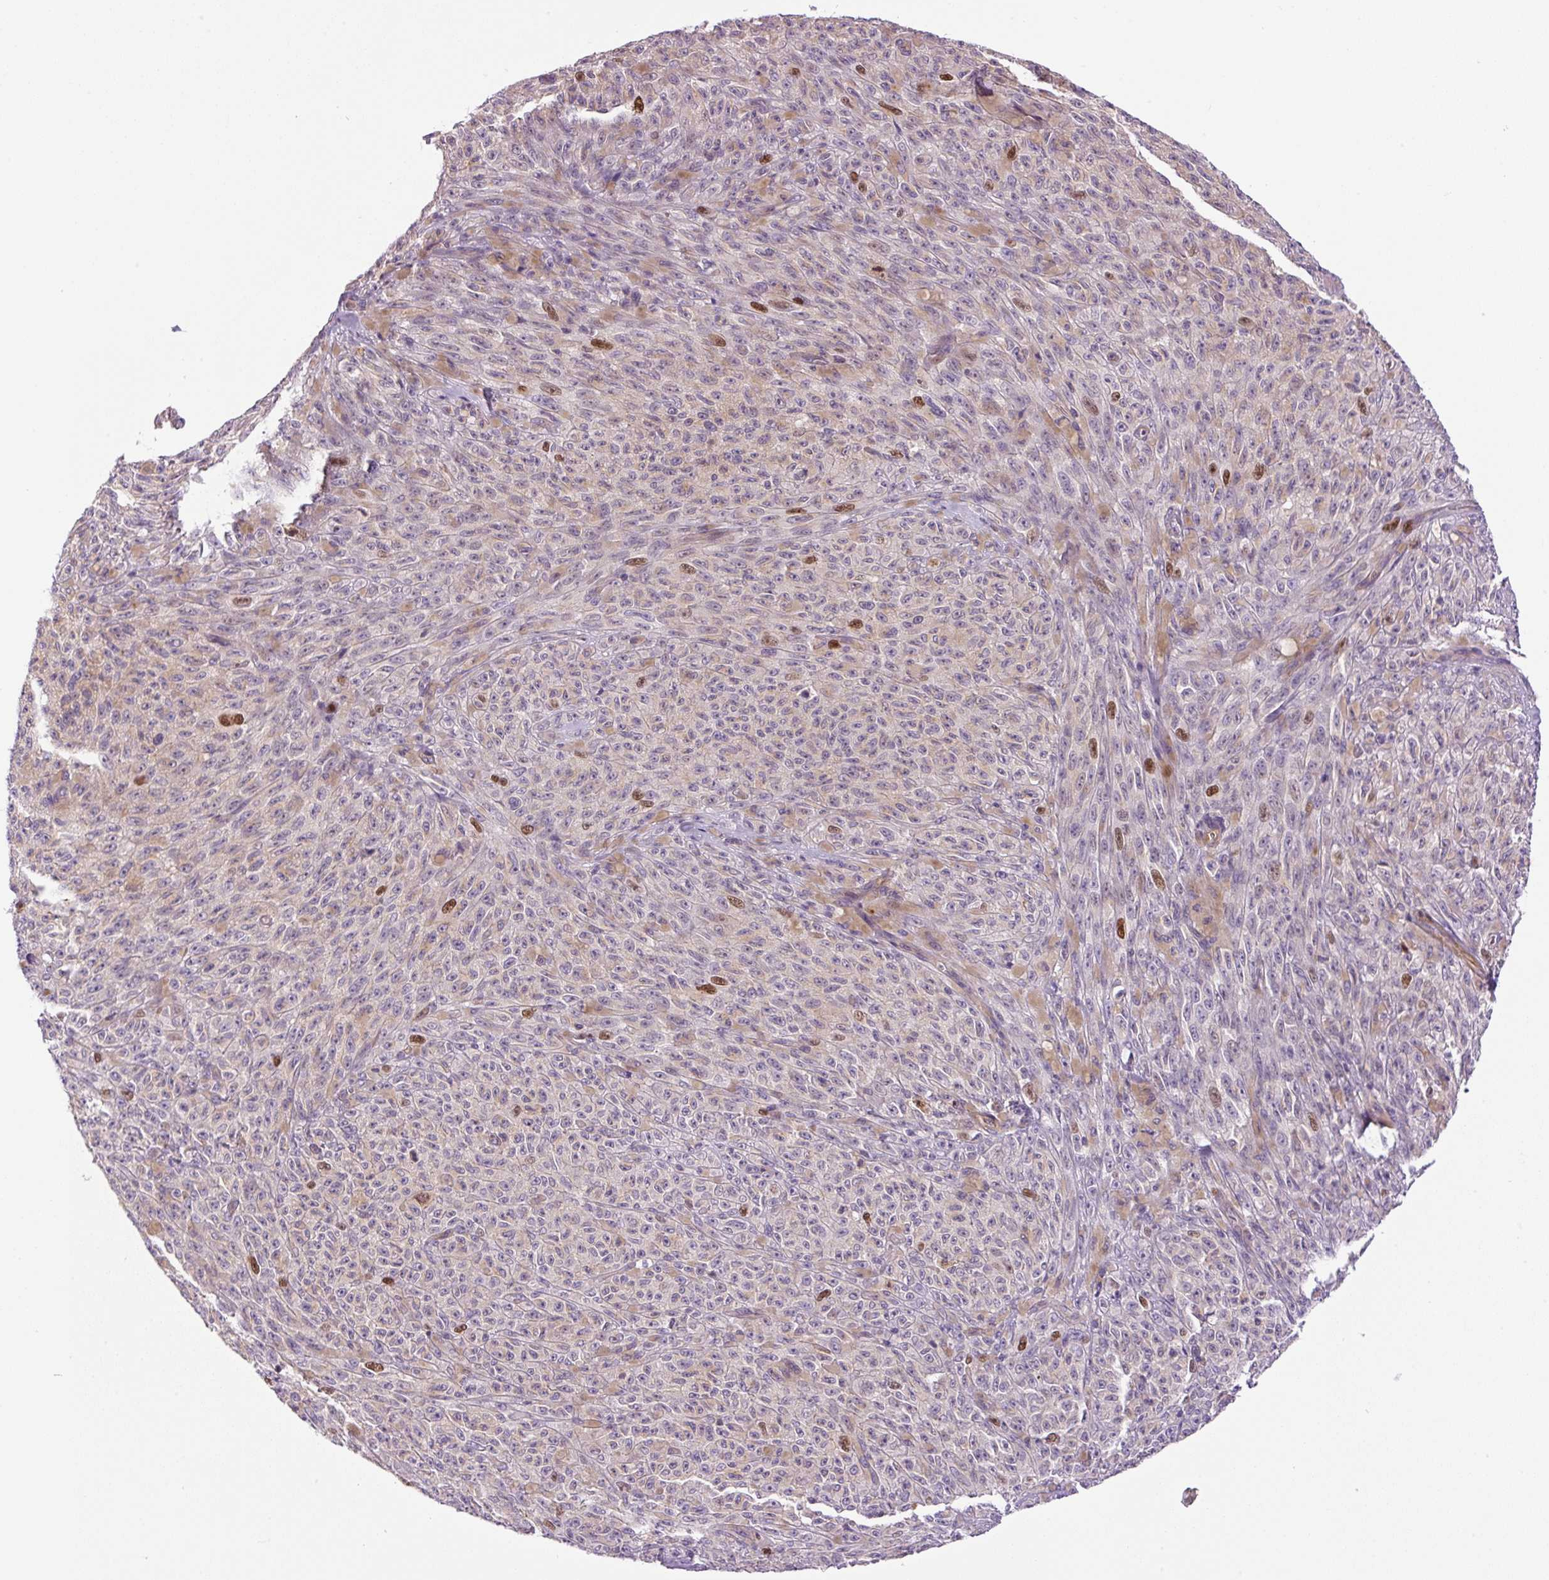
{"staining": {"intensity": "moderate", "quantity": "<25%", "location": "nuclear"}, "tissue": "melanoma", "cell_type": "Tumor cells", "image_type": "cancer", "snomed": [{"axis": "morphology", "description": "Malignant melanoma, NOS"}, {"axis": "topography", "description": "Skin"}], "caption": "Moderate nuclear positivity for a protein is appreciated in about <25% of tumor cells of melanoma using immunohistochemistry.", "gene": "KIFC1", "patient": {"sex": "female", "age": 82}}